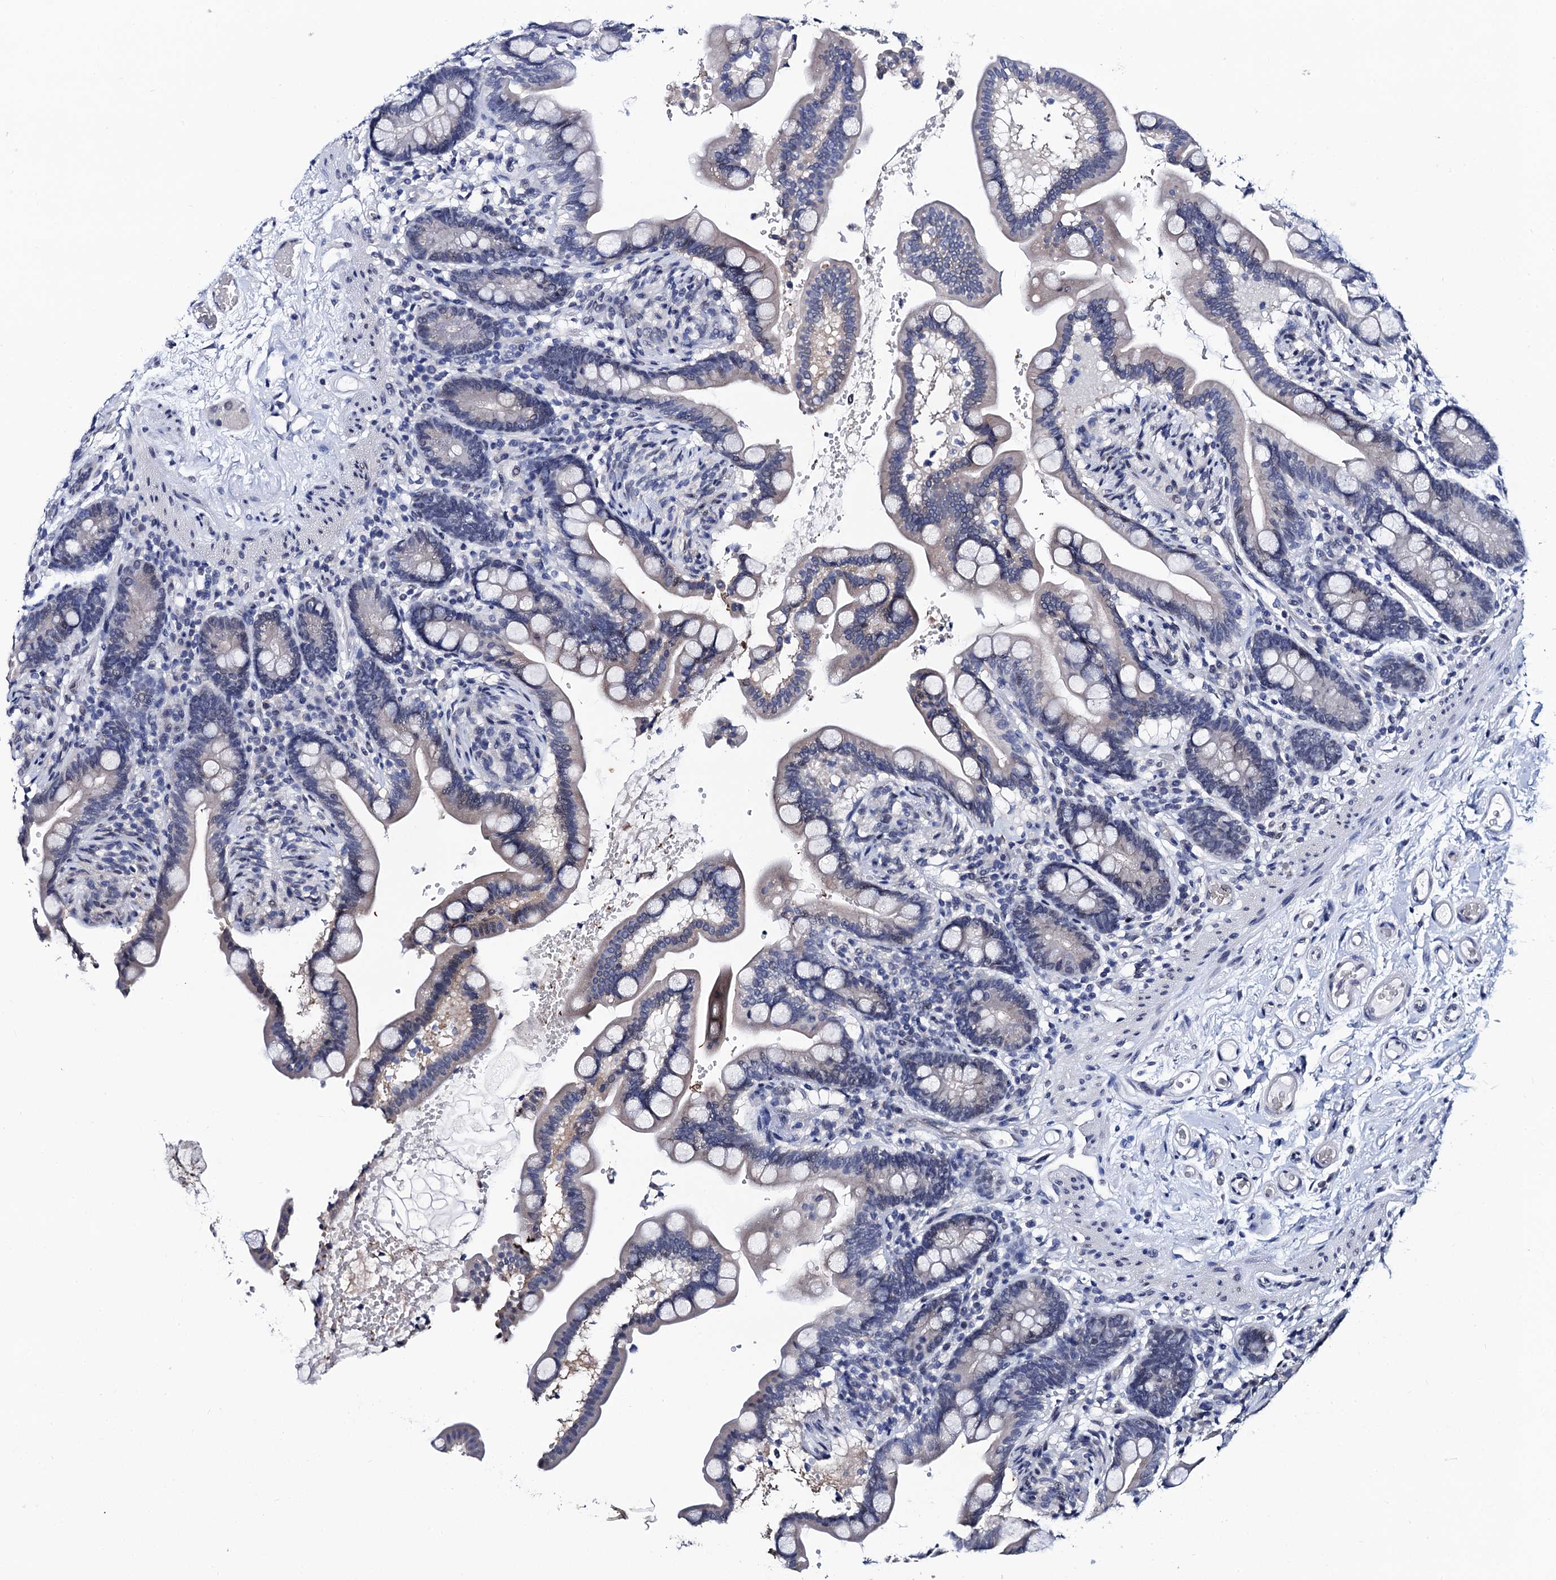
{"staining": {"intensity": "negative", "quantity": "none", "location": "none"}, "tissue": "colon", "cell_type": "Endothelial cells", "image_type": "normal", "snomed": [{"axis": "morphology", "description": "Normal tissue, NOS"}, {"axis": "topography", "description": "Smooth muscle"}, {"axis": "topography", "description": "Colon"}], "caption": "This is a micrograph of IHC staining of normal colon, which shows no expression in endothelial cells. Nuclei are stained in blue.", "gene": "C16orf87", "patient": {"sex": "male", "age": 73}}